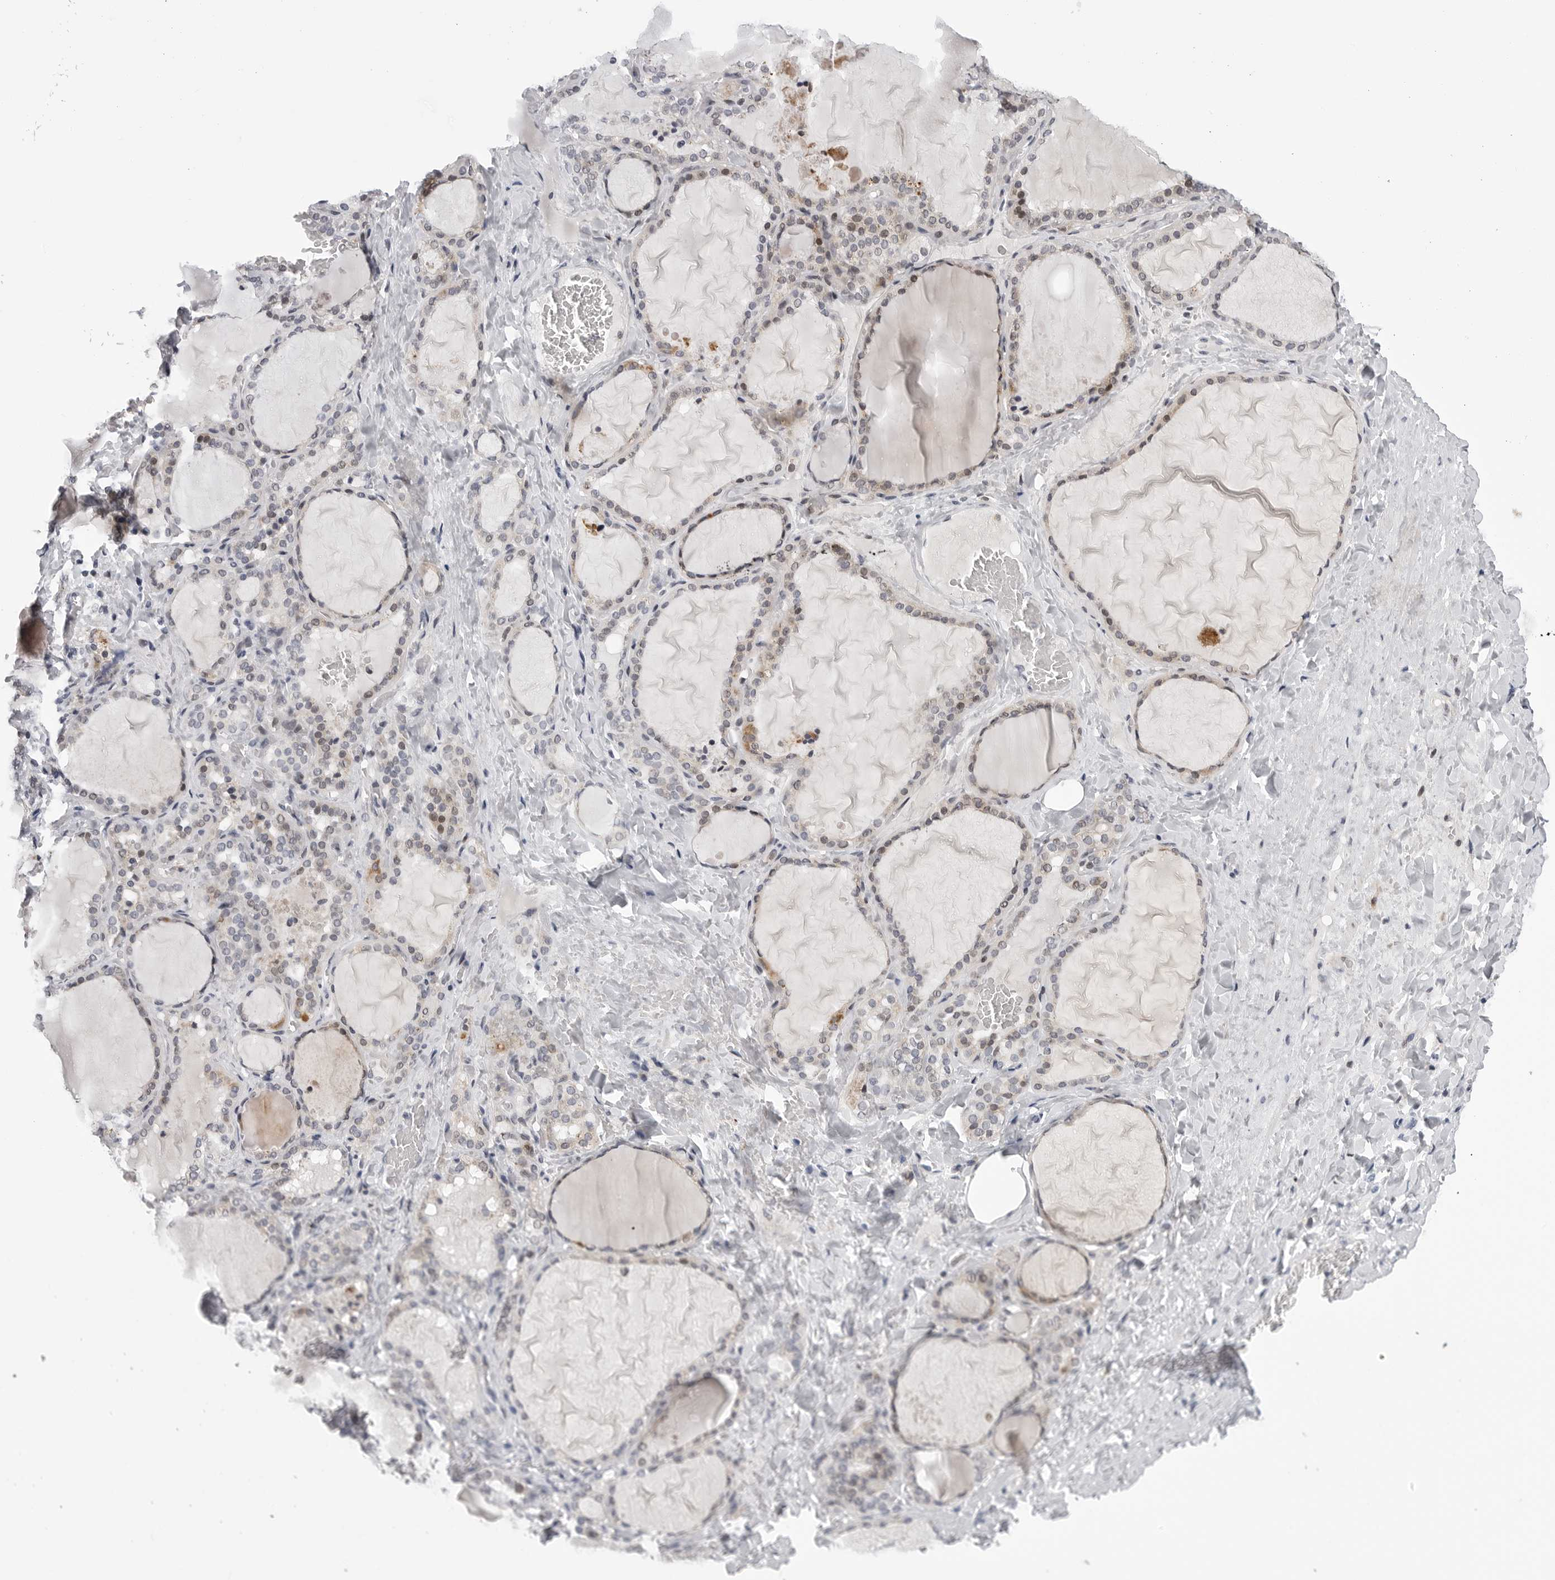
{"staining": {"intensity": "weak", "quantity": "25%-75%", "location": "cytoplasmic/membranous,nuclear"}, "tissue": "thyroid gland", "cell_type": "Glandular cells", "image_type": "normal", "snomed": [{"axis": "morphology", "description": "Normal tissue, NOS"}, {"axis": "topography", "description": "Thyroid gland"}], "caption": "Normal thyroid gland shows weak cytoplasmic/membranous,nuclear positivity in about 25%-75% of glandular cells.", "gene": "CDK20", "patient": {"sex": "female", "age": 22}}